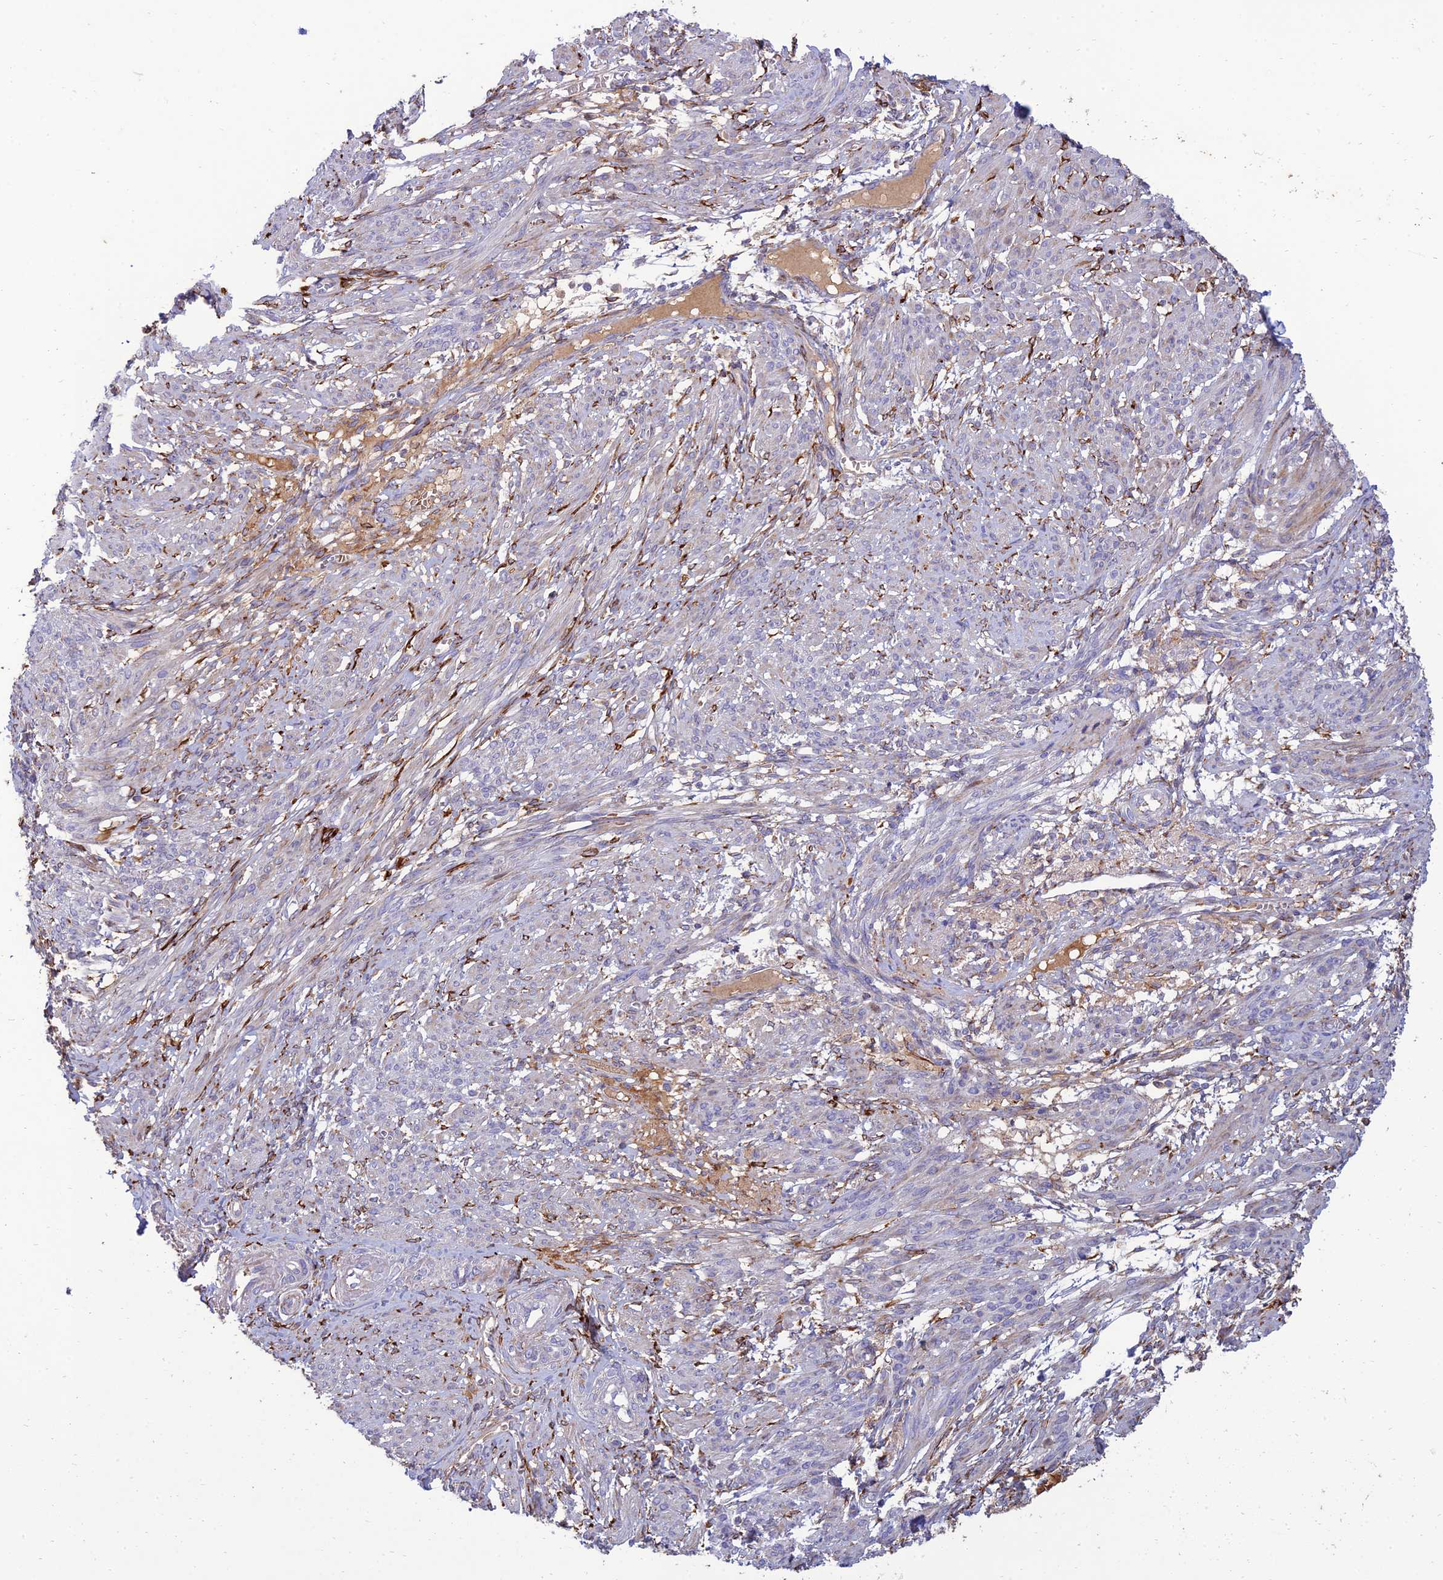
{"staining": {"intensity": "negative", "quantity": "none", "location": "none"}, "tissue": "smooth muscle", "cell_type": "Smooth muscle cells", "image_type": "normal", "snomed": [{"axis": "morphology", "description": "Normal tissue, NOS"}, {"axis": "topography", "description": "Smooth muscle"}], "caption": "Immunohistochemistry (IHC) photomicrograph of normal smooth muscle: smooth muscle stained with DAB (3,3'-diaminobenzidine) shows no significant protein expression in smooth muscle cells. The staining was performed using DAB (3,3'-diaminobenzidine) to visualize the protein expression in brown, while the nuclei were stained in blue with hematoxylin (Magnification: 20x).", "gene": "RCN3", "patient": {"sex": "female", "age": 39}}